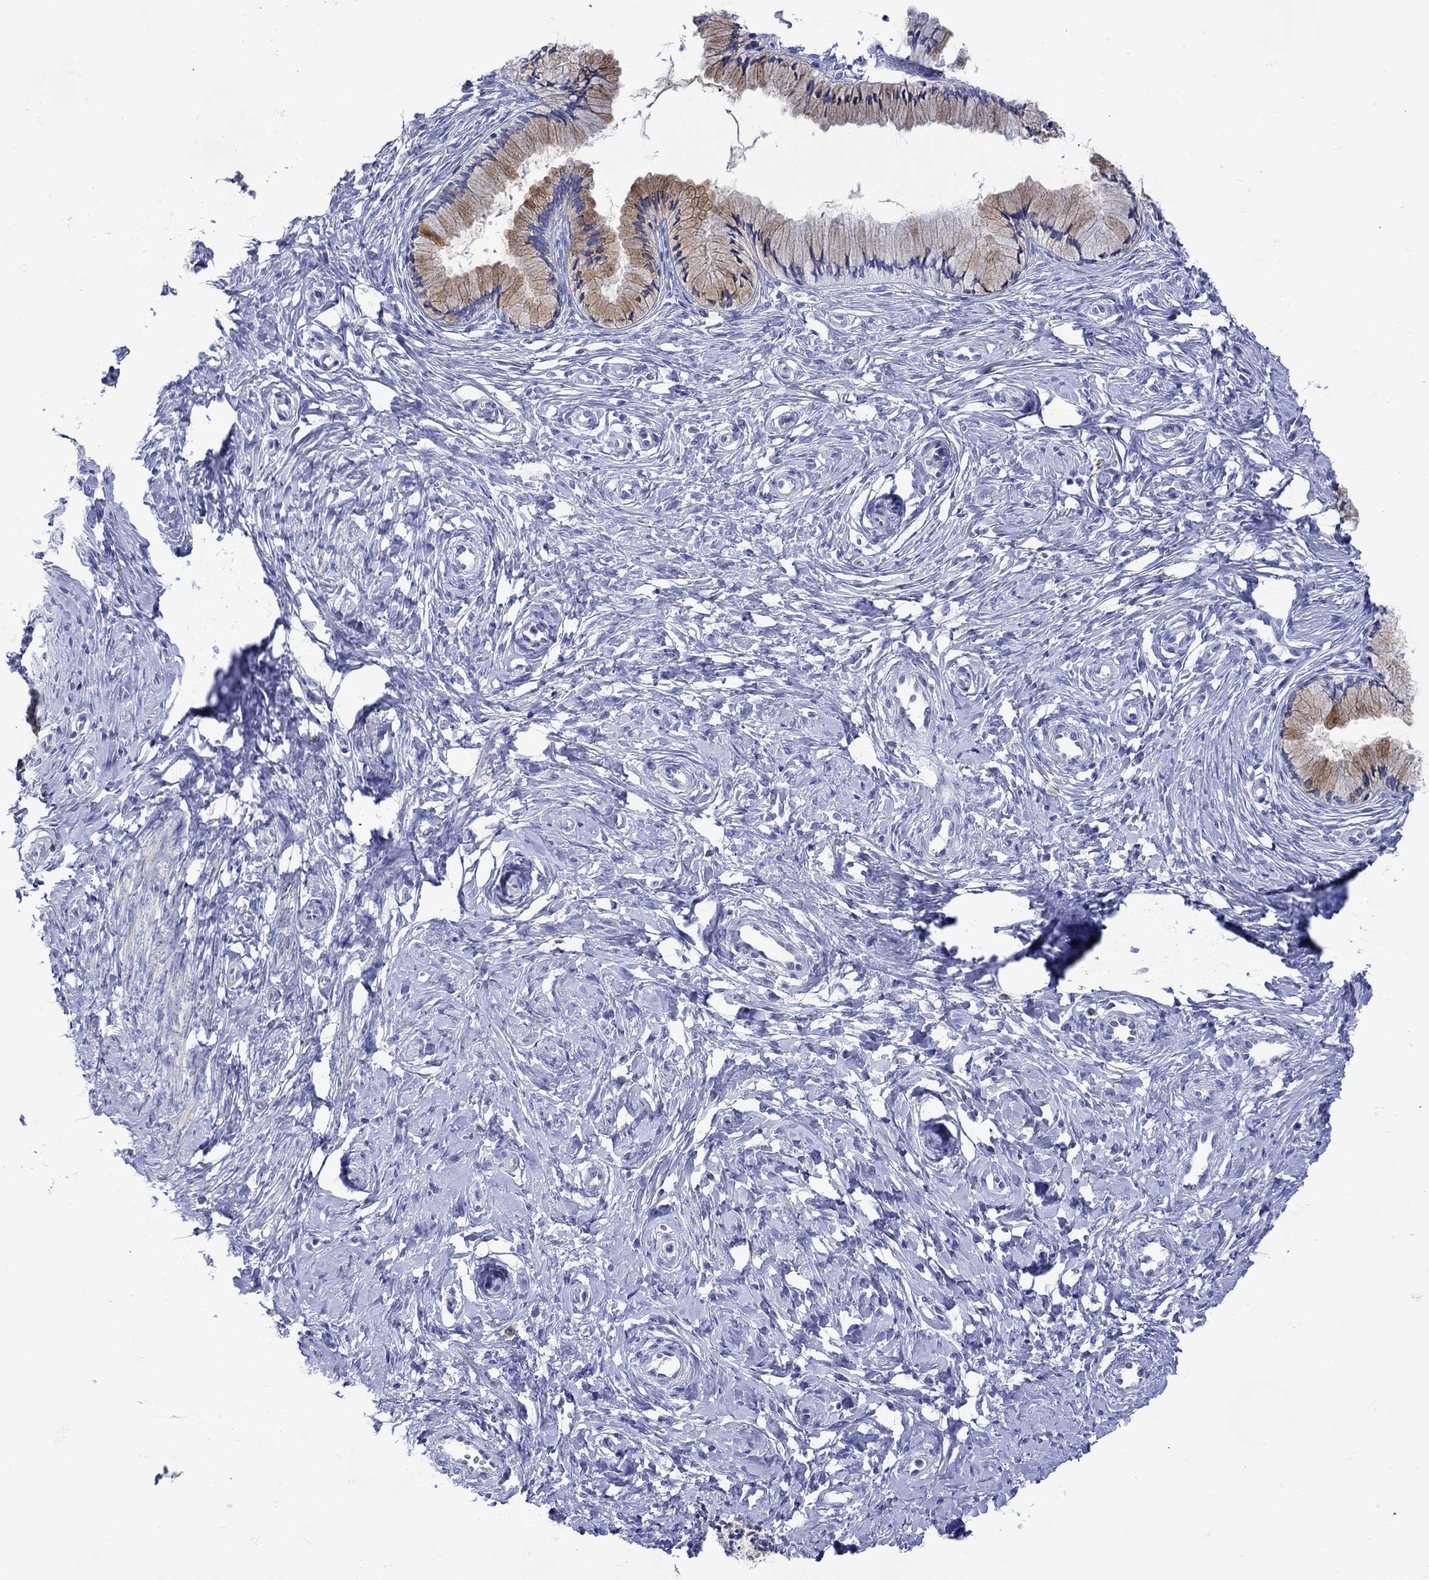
{"staining": {"intensity": "moderate", "quantity": "25%-75%", "location": "cytoplasmic/membranous"}, "tissue": "cervix", "cell_type": "Glandular cells", "image_type": "normal", "snomed": [{"axis": "morphology", "description": "Normal tissue, NOS"}, {"axis": "topography", "description": "Cervix"}], "caption": "Cervix stained for a protein (brown) shows moderate cytoplasmic/membranous positive positivity in about 25%-75% of glandular cells.", "gene": "ANKMY1", "patient": {"sex": "female", "age": 37}}